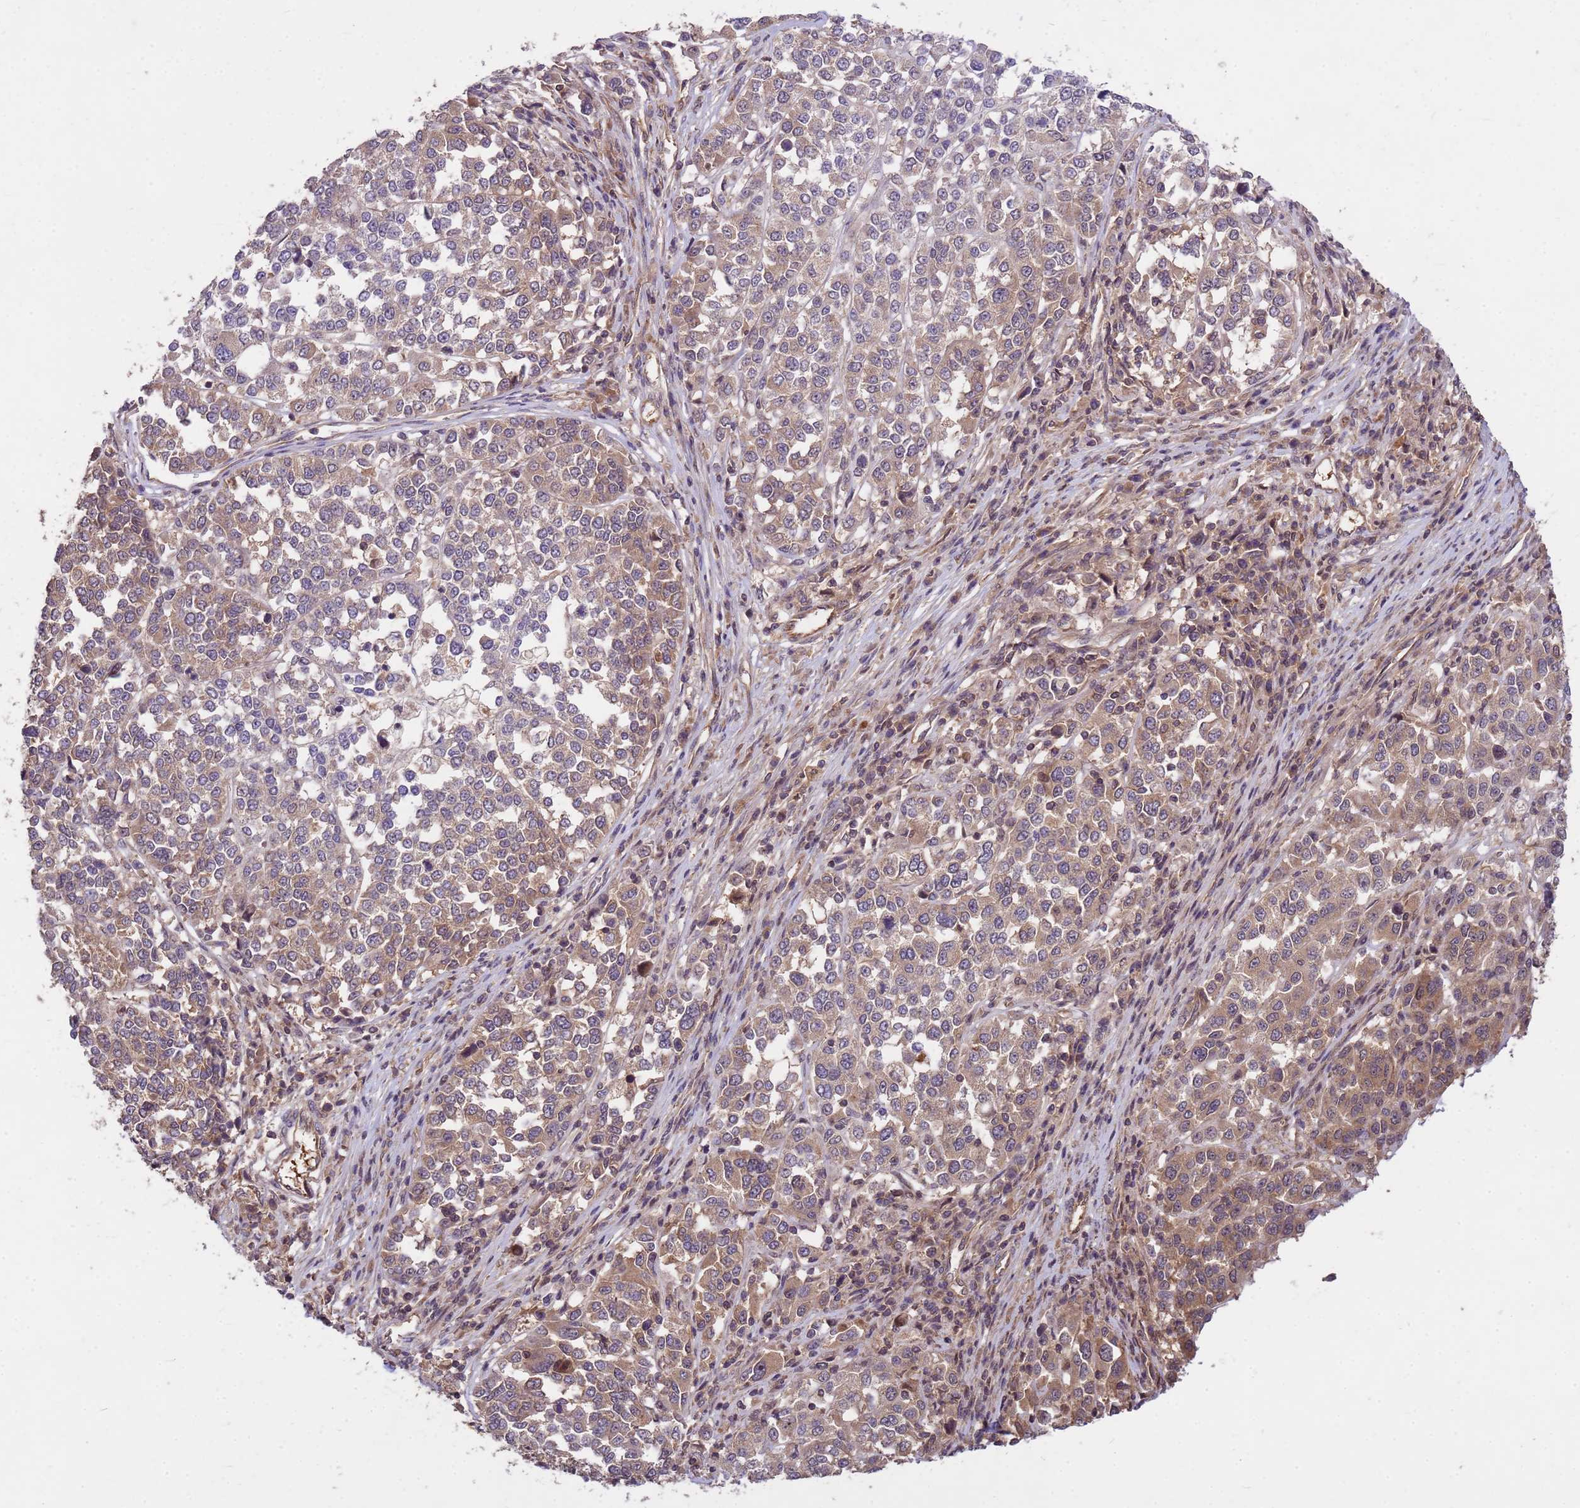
{"staining": {"intensity": "weak", "quantity": "25%-75%", "location": "cytoplasmic/membranous"}, "tissue": "melanoma", "cell_type": "Tumor cells", "image_type": "cancer", "snomed": [{"axis": "morphology", "description": "Malignant melanoma, Metastatic site"}, {"axis": "topography", "description": "Lymph node"}], "caption": "A low amount of weak cytoplasmic/membranous staining is appreciated in about 25%-75% of tumor cells in melanoma tissue.", "gene": "PPP2CB", "patient": {"sex": "male", "age": 44}}